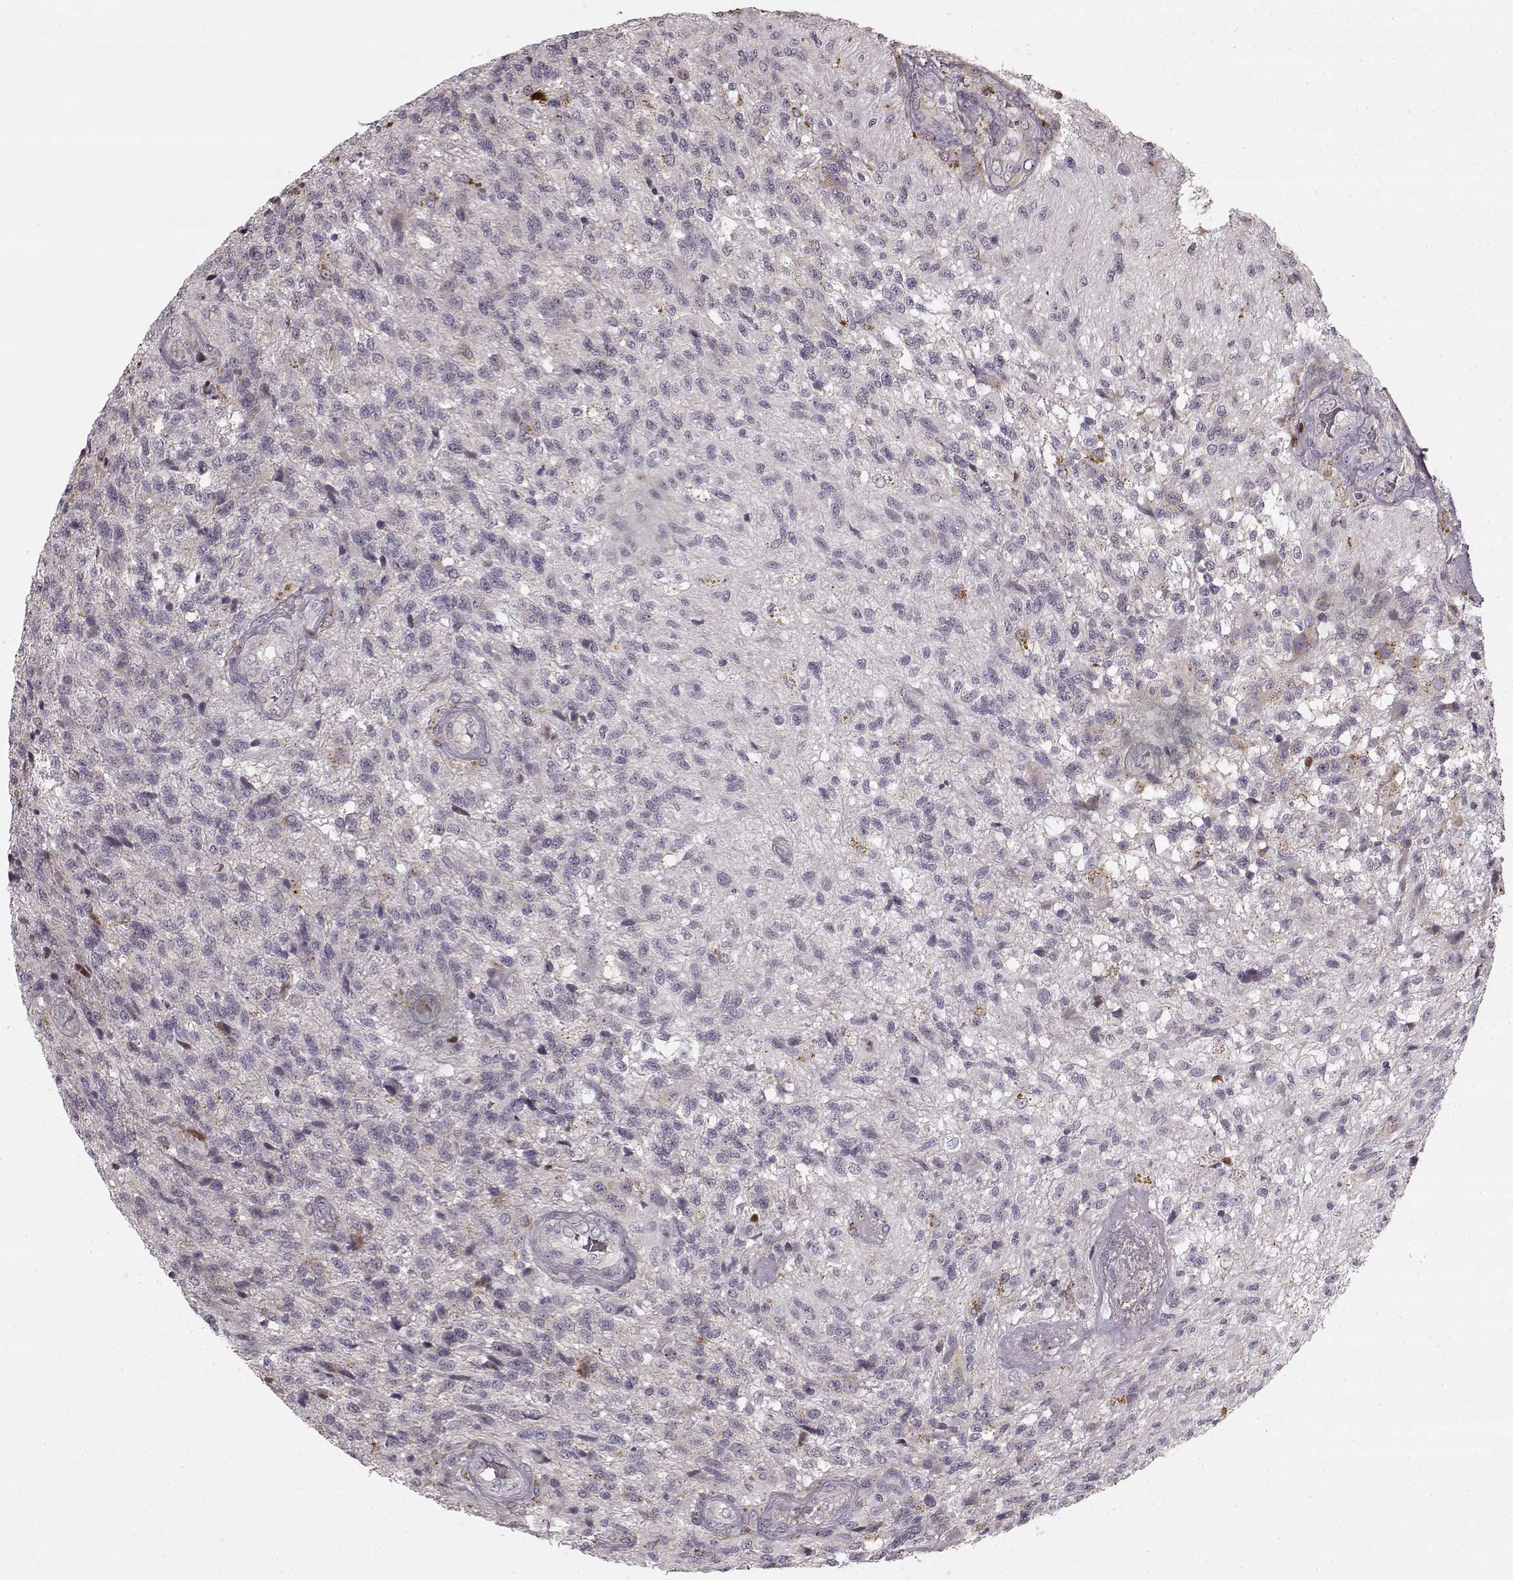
{"staining": {"intensity": "weak", "quantity": "<25%", "location": "cytoplasmic/membranous"}, "tissue": "glioma", "cell_type": "Tumor cells", "image_type": "cancer", "snomed": [{"axis": "morphology", "description": "Glioma, malignant, High grade"}, {"axis": "topography", "description": "Brain"}], "caption": "There is no significant staining in tumor cells of malignant glioma (high-grade).", "gene": "HMMR", "patient": {"sex": "male", "age": 56}}